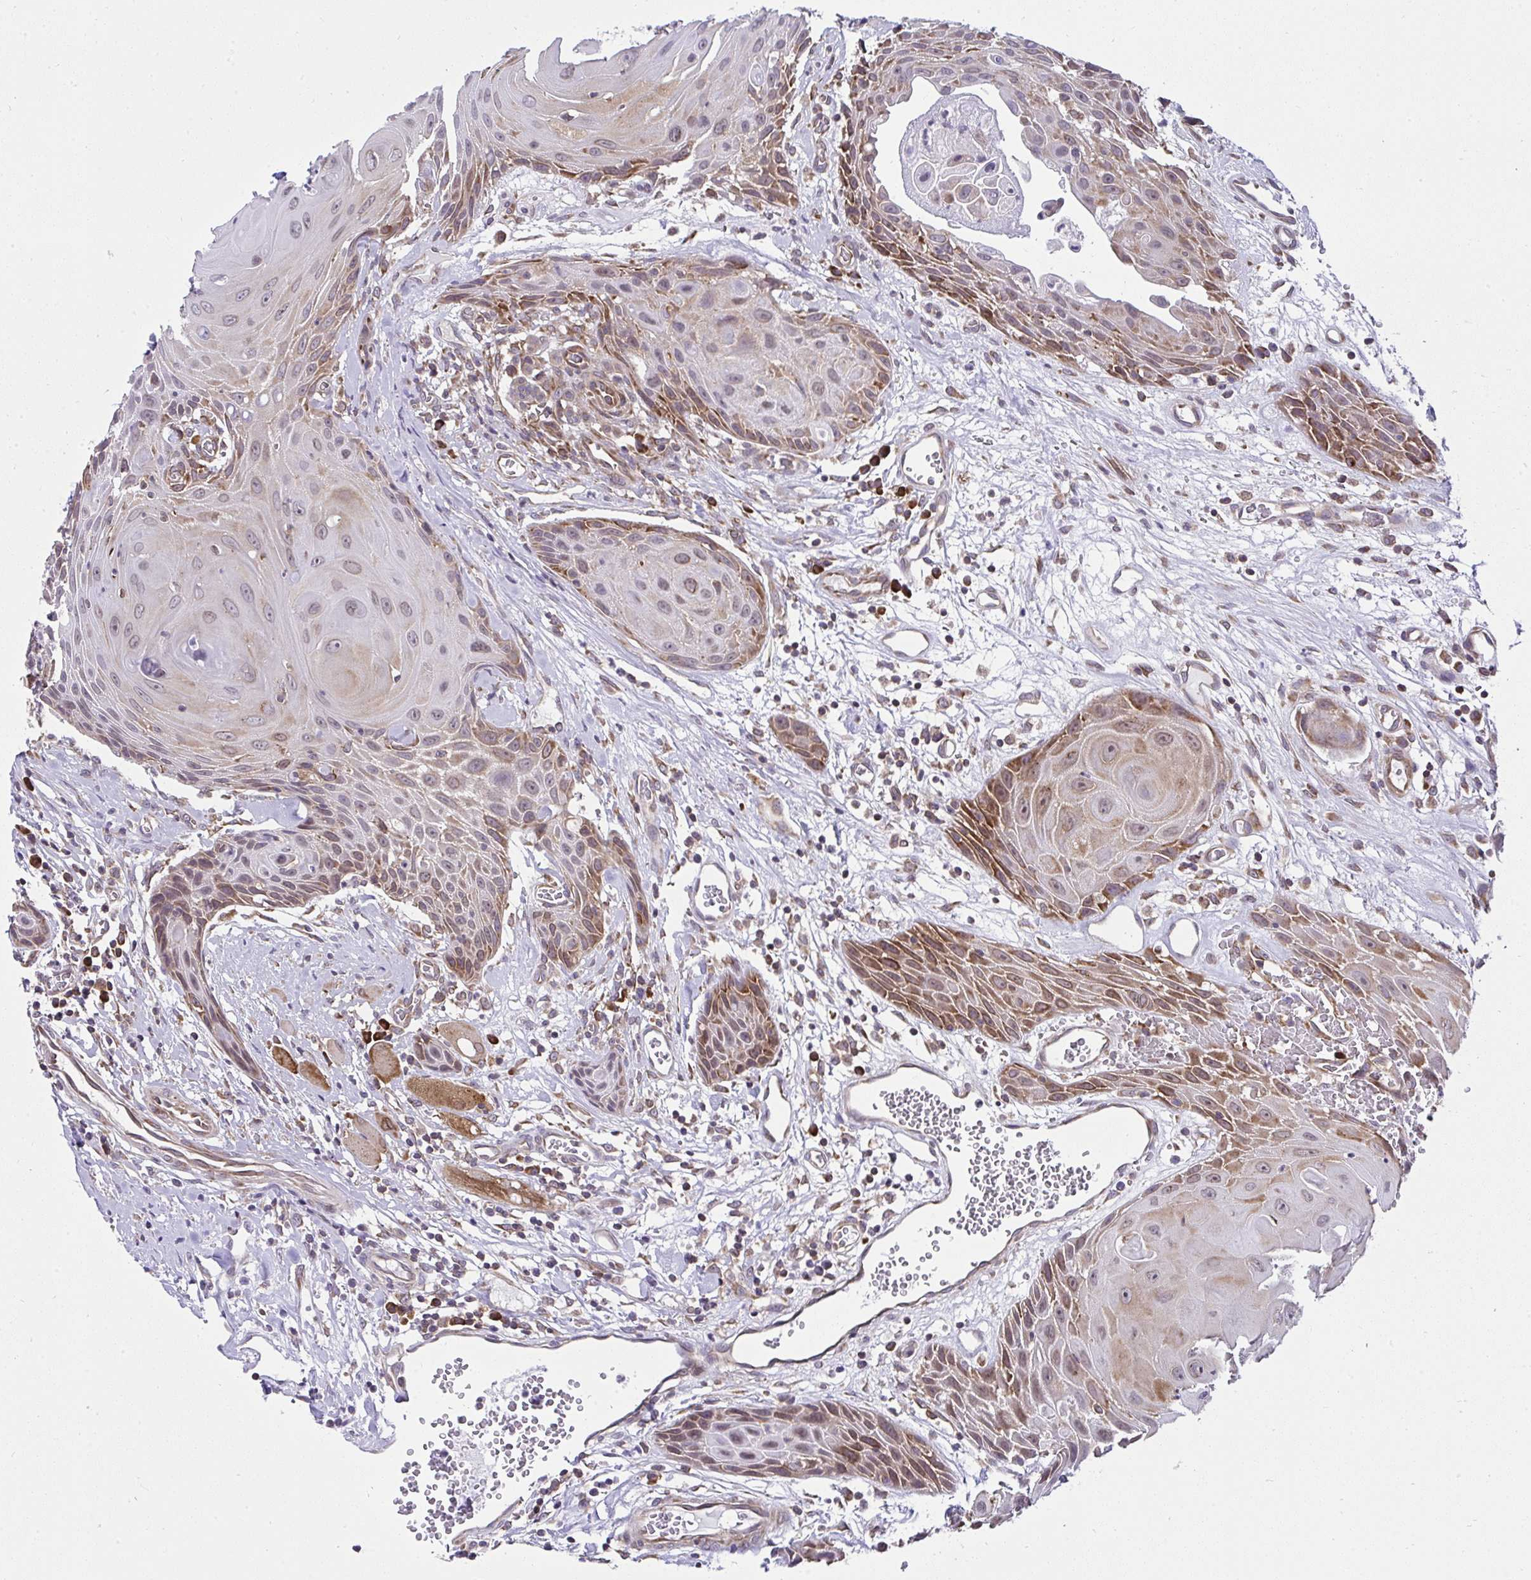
{"staining": {"intensity": "moderate", "quantity": "25%-75%", "location": "cytoplasmic/membranous"}, "tissue": "head and neck cancer", "cell_type": "Tumor cells", "image_type": "cancer", "snomed": [{"axis": "morphology", "description": "Squamous cell carcinoma, NOS"}, {"axis": "topography", "description": "Oral tissue"}, {"axis": "topography", "description": "Head-Neck"}], "caption": "This is an image of immunohistochemistry staining of head and neck cancer (squamous cell carcinoma), which shows moderate staining in the cytoplasmic/membranous of tumor cells.", "gene": "RPS7", "patient": {"sex": "male", "age": 49}}